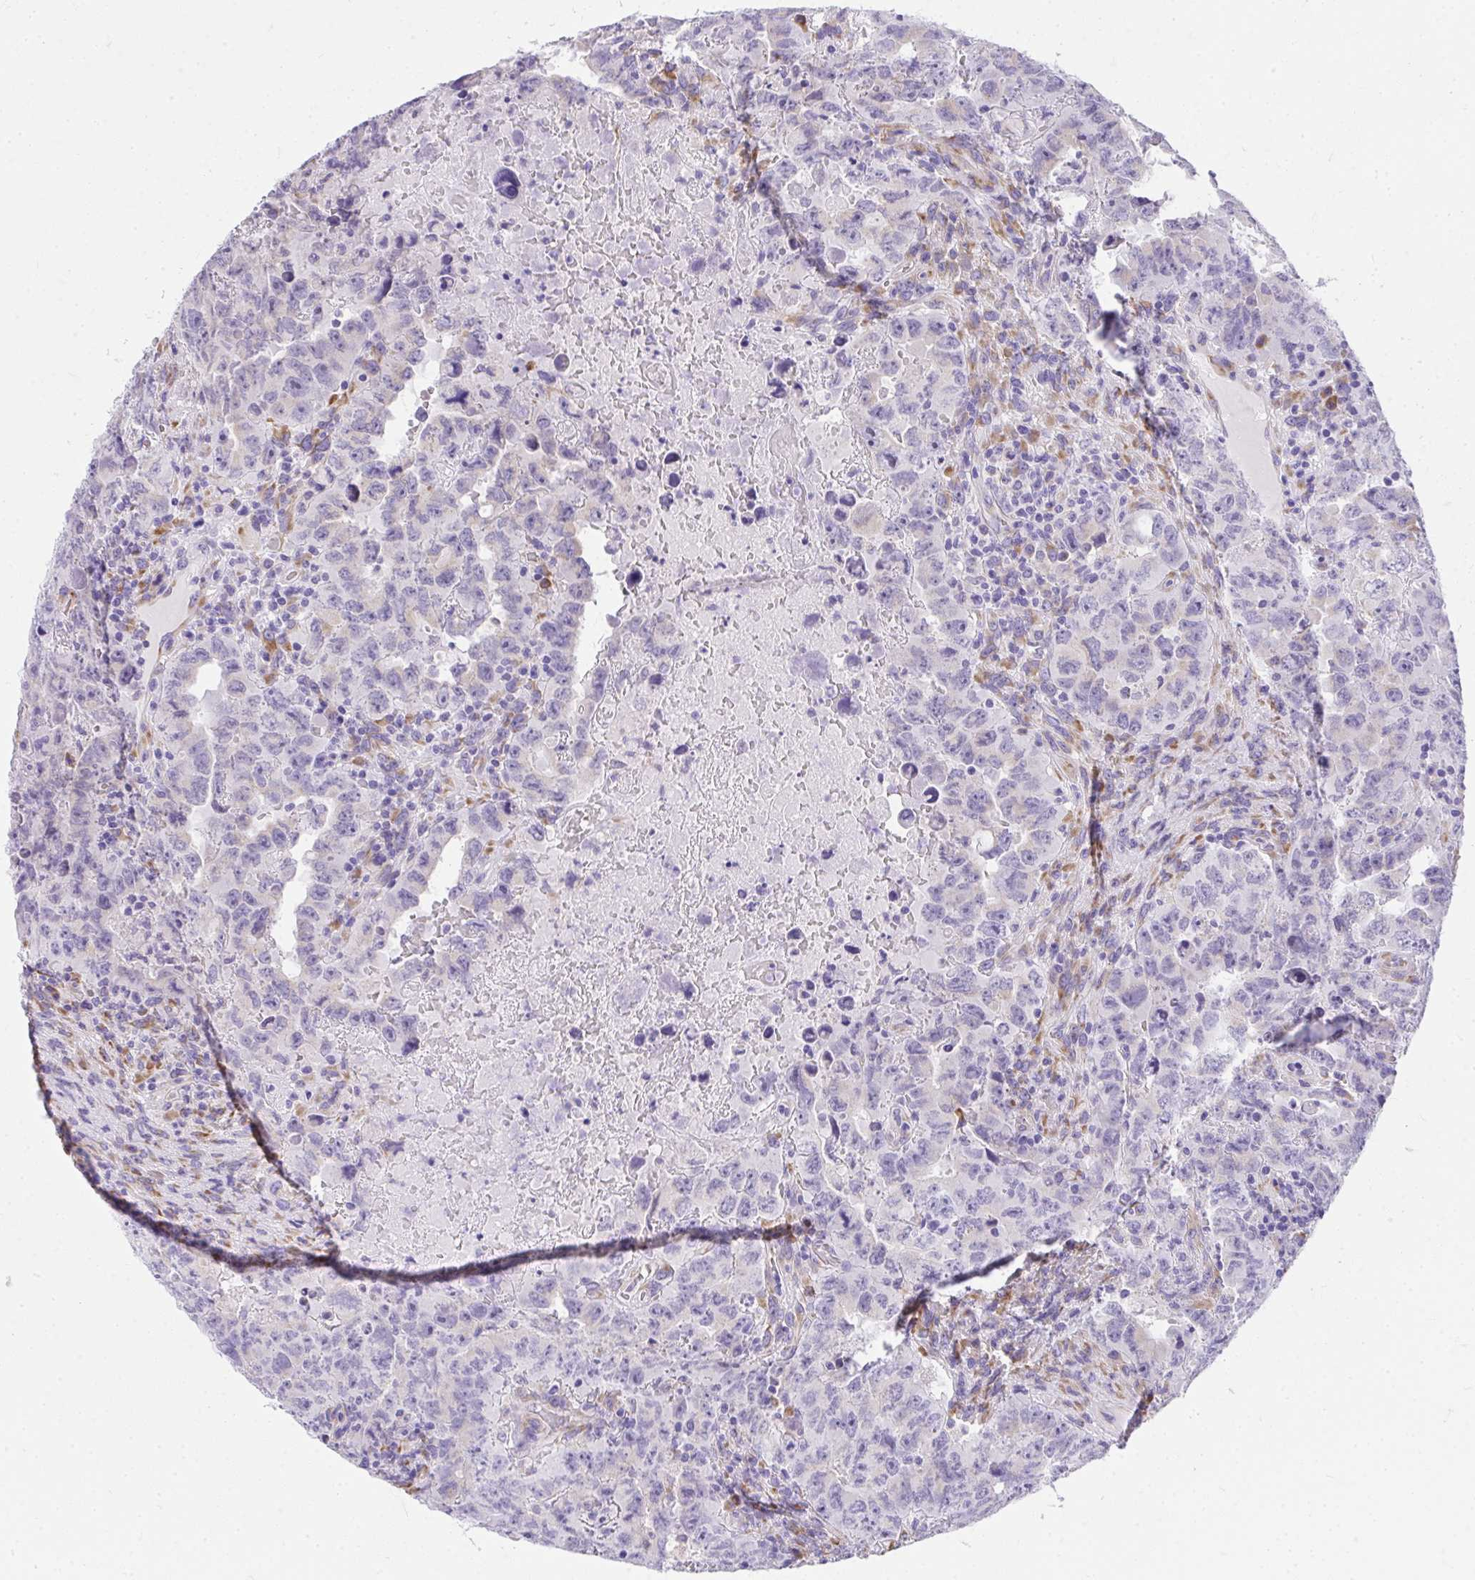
{"staining": {"intensity": "negative", "quantity": "none", "location": "none"}, "tissue": "testis cancer", "cell_type": "Tumor cells", "image_type": "cancer", "snomed": [{"axis": "morphology", "description": "Carcinoma, Embryonal, NOS"}, {"axis": "topography", "description": "Testis"}], "caption": "Tumor cells are negative for brown protein staining in testis cancer (embryonal carcinoma).", "gene": "ADRA2C", "patient": {"sex": "male", "age": 24}}